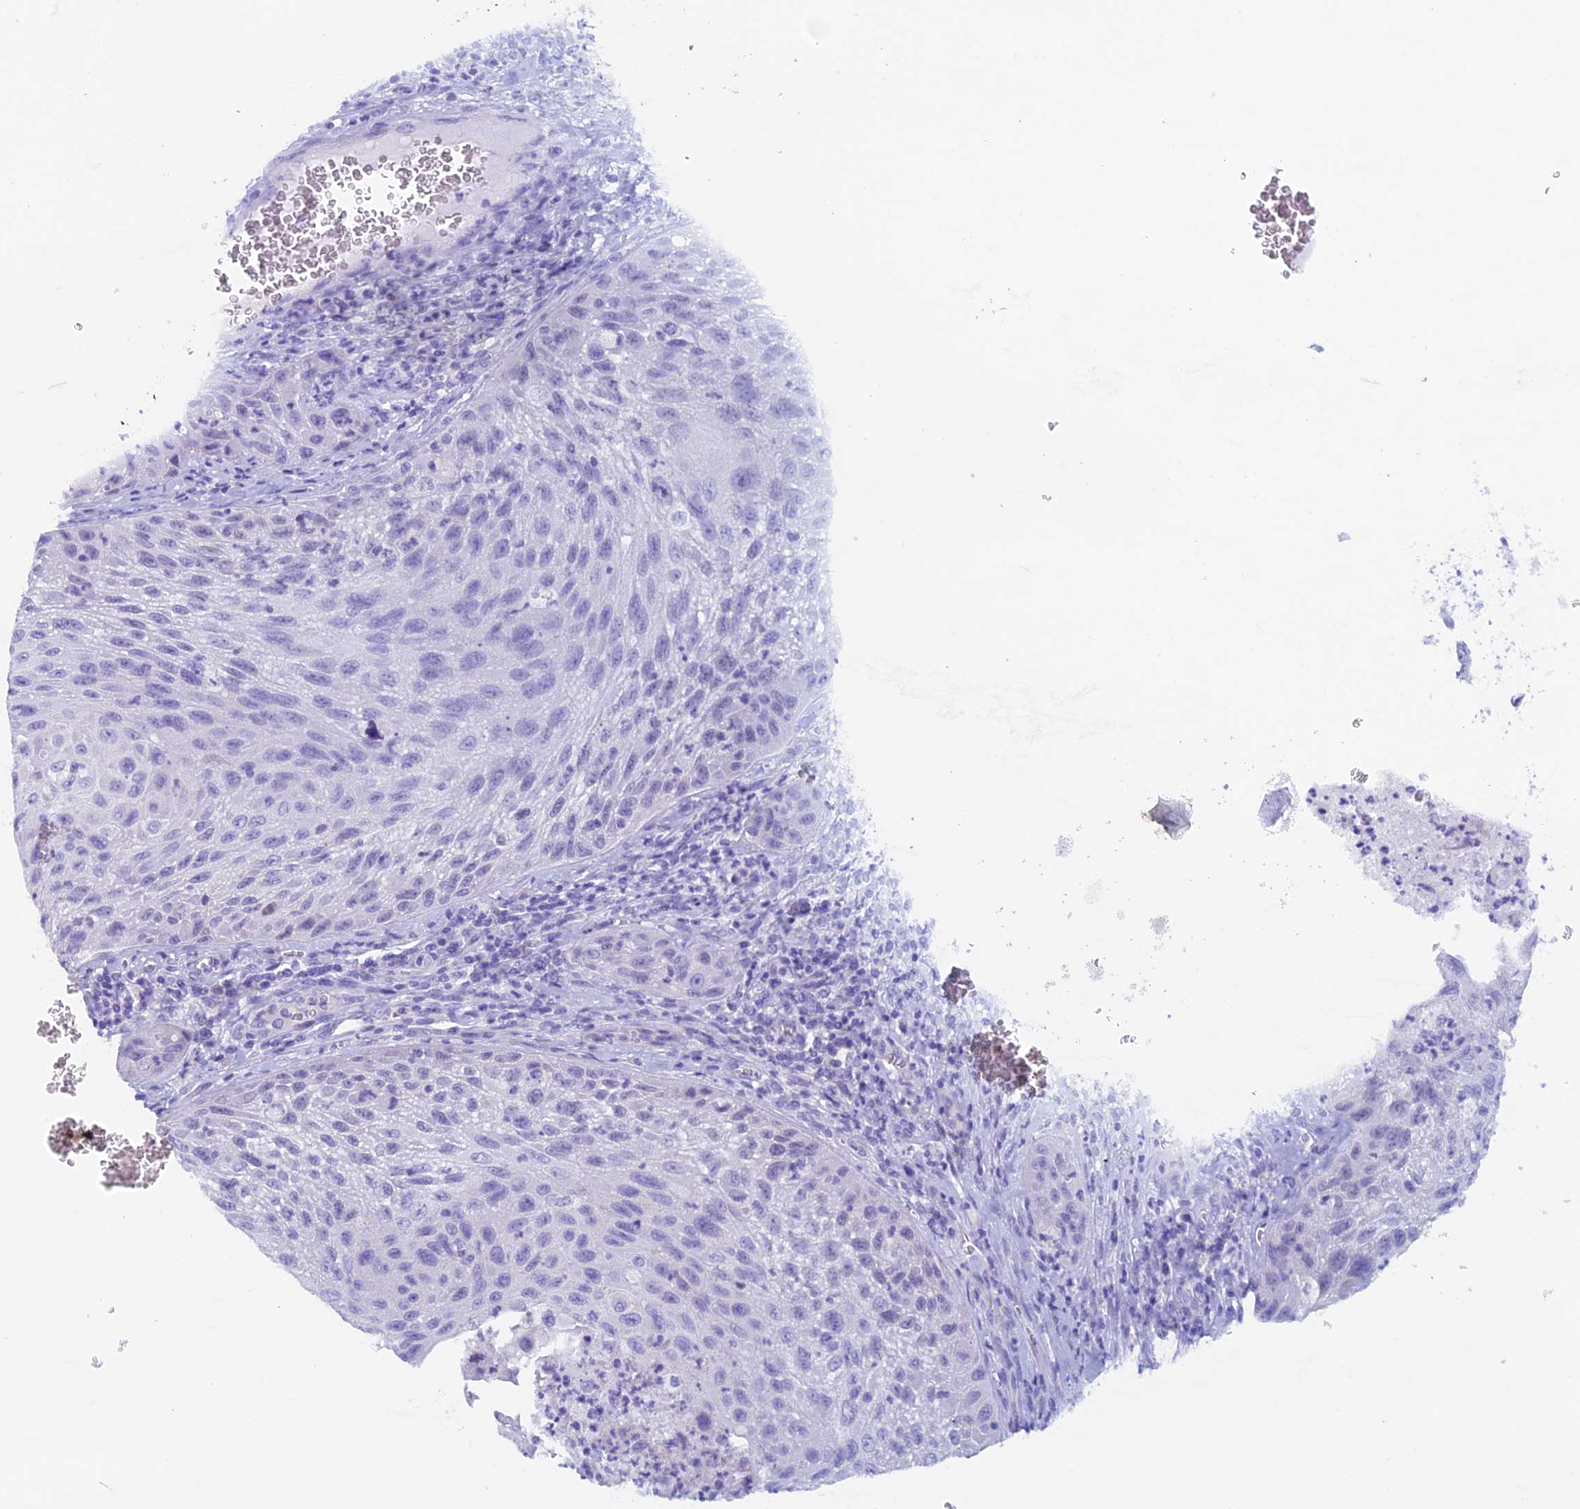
{"staining": {"intensity": "negative", "quantity": "none", "location": "none"}, "tissue": "cervical cancer", "cell_type": "Tumor cells", "image_type": "cancer", "snomed": [{"axis": "morphology", "description": "Squamous cell carcinoma, NOS"}, {"axis": "topography", "description": "Cervix"}], "caption": "A high-resolution histopathology image shows immunohistochemistry (IHC) staining of cervical squamous cell carcinoma, which reveals no significant staining in tumor cells.", "gene": "PSMC3IP", "patient": {"sex": "female", "age": 42}}